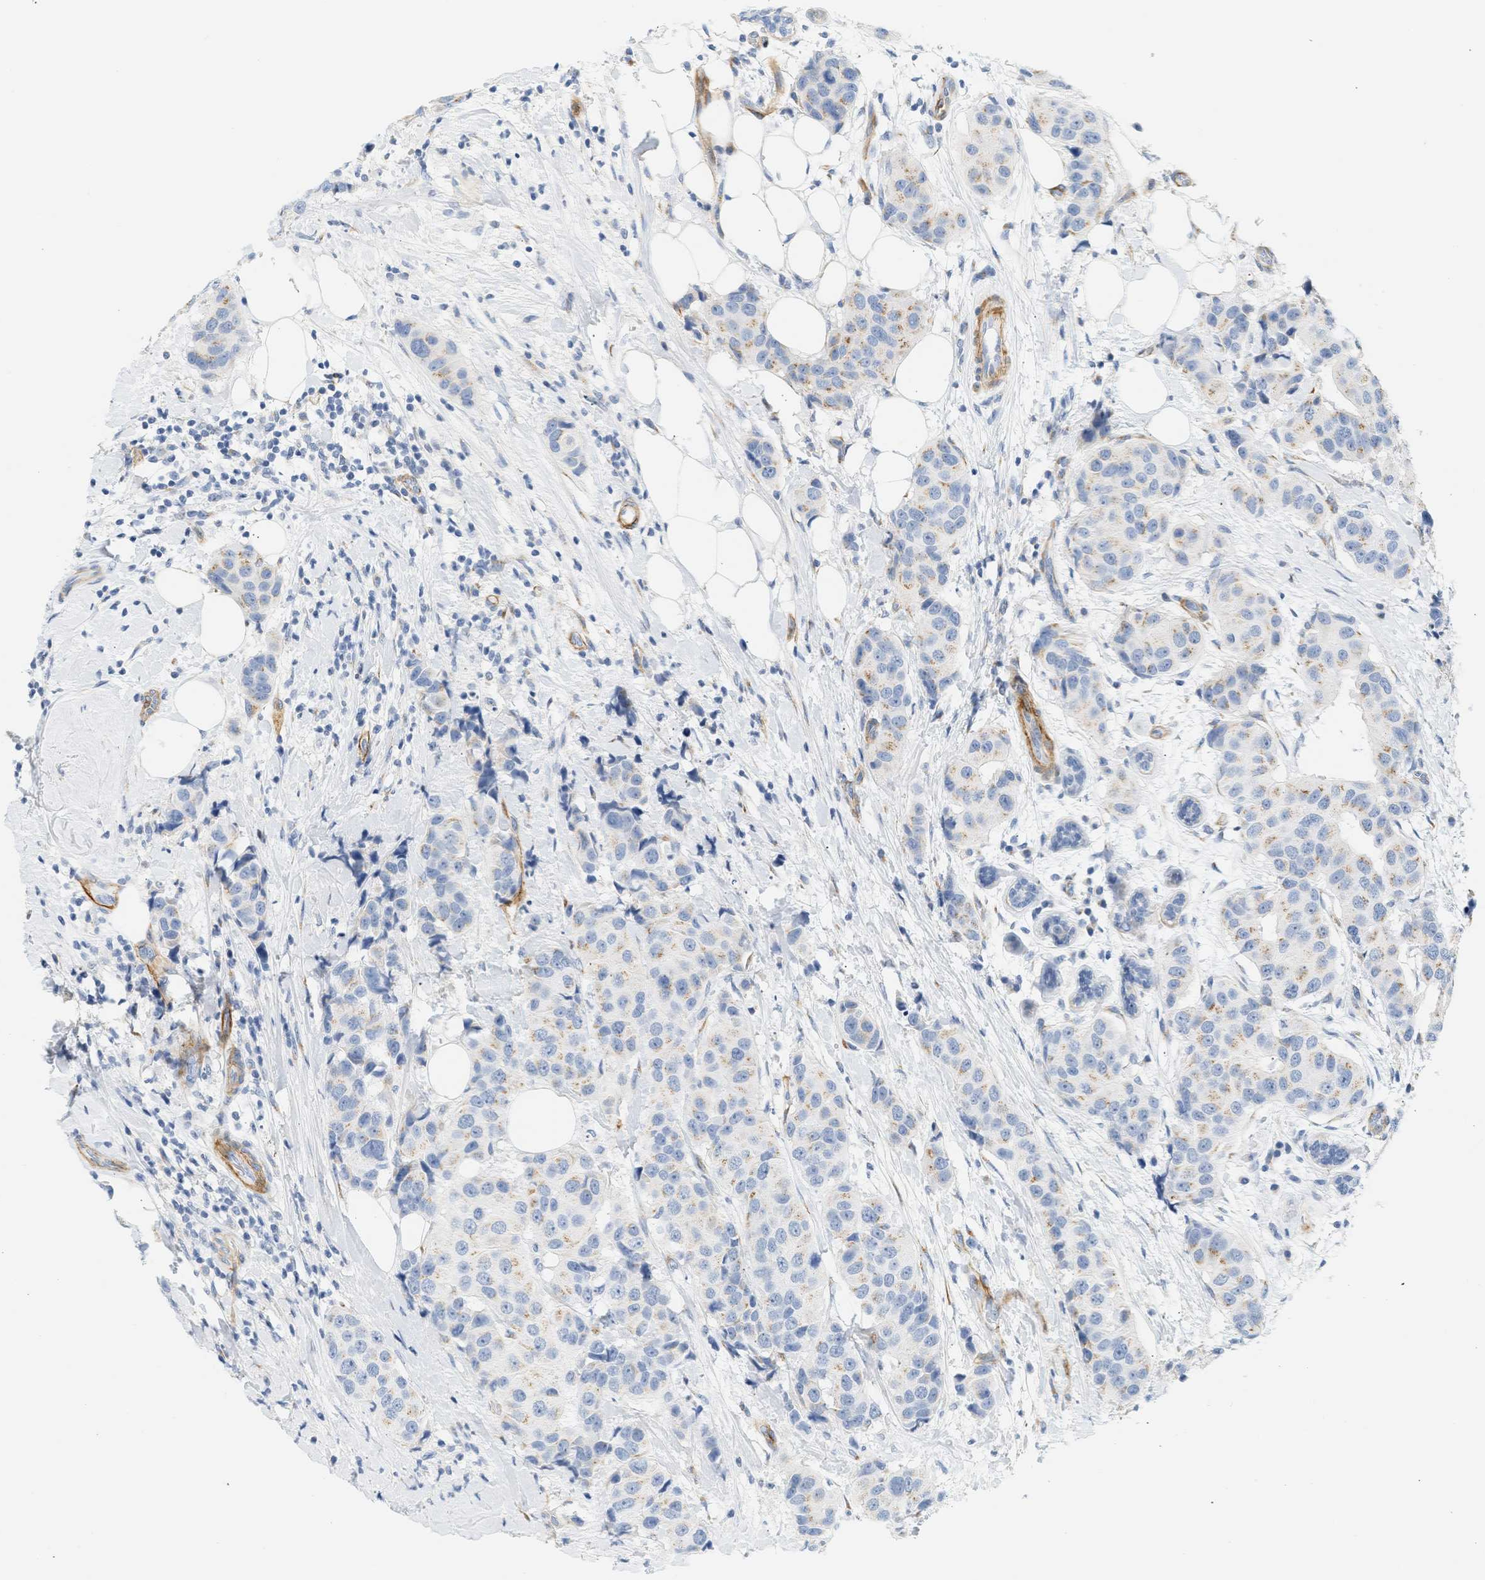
{"staining": {"intensity": "weak", "quantity": "25%-75%", "location": "cytoplasmic/membranous"}, "tissue": "breast cancer", "cell_type": "Tumor cells", "image_type": "cancer", "snomed": [{"axis": "morphology", "description": "Normal tissue, NOS"}, {"axis": "morphology", "description": "Duct carcinoma"}, {"axis": "topography", "description": "Breast"}], "caption": "Weak cytoplasmic/membranous staining for a protein is appreciated in approximately 25%-75% of tumor cells of invasive ductal carcinoma (breast) using IHC.", "gene": "SLC30A7", "patient": {"sex": "female", "age": 39}}